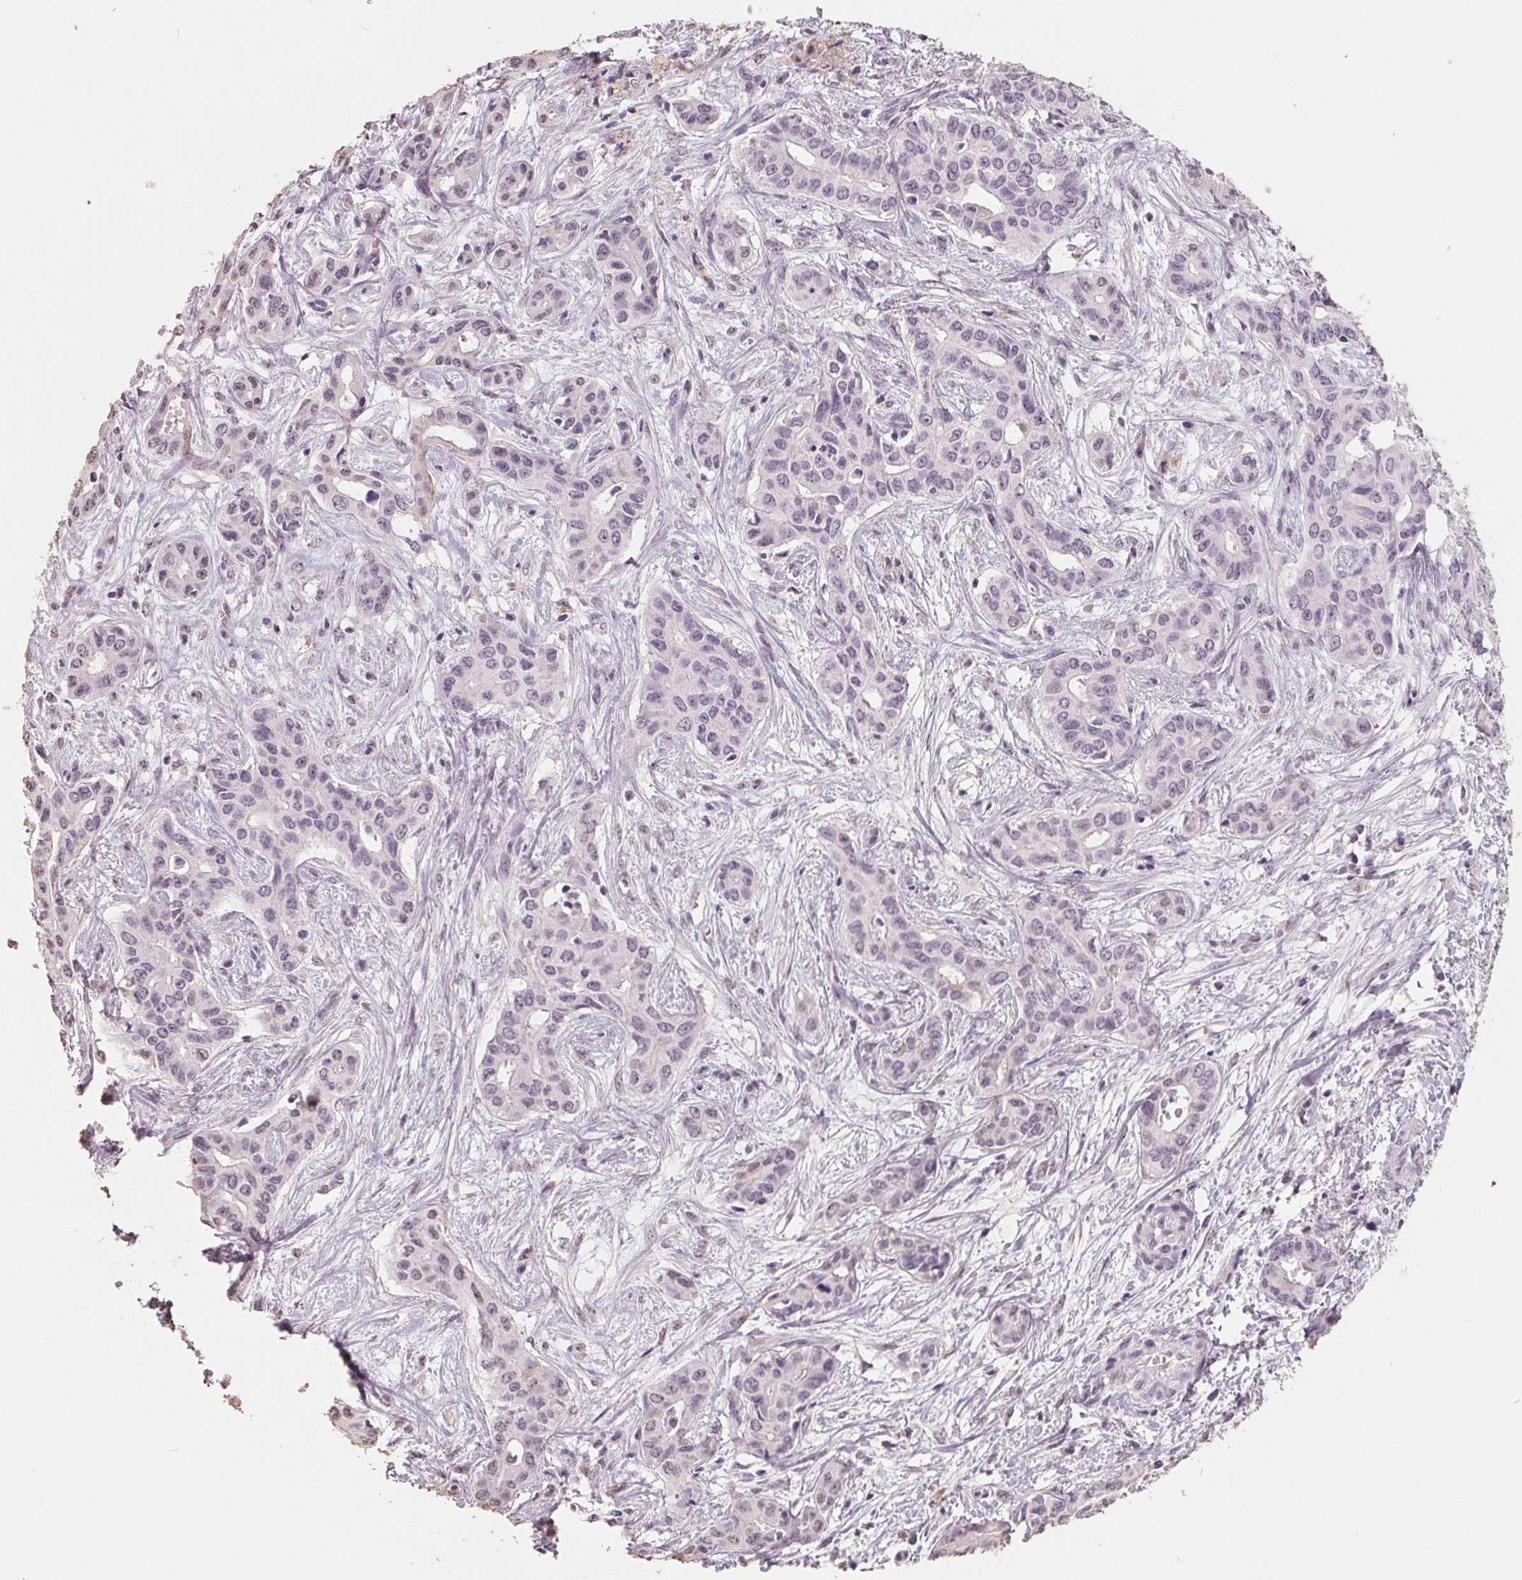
{"staining": {"intensity": "negative", "quantity": "none", "location": "none"}, "tissue": "liver cancer", "cell_type": "Tumor cells", "image_type": "cancer", "snomed": [{"axis": "morphology", "description": "Cholangiocarcinoma"}, {"axis": "topography", "description": "Liver"}], "caption": "Liver cancer was stained to show a protein in brown. There is no significant staining in tumor cells.", "gene": "FTCD", "patient": {"sex": "female", "age": 65}}